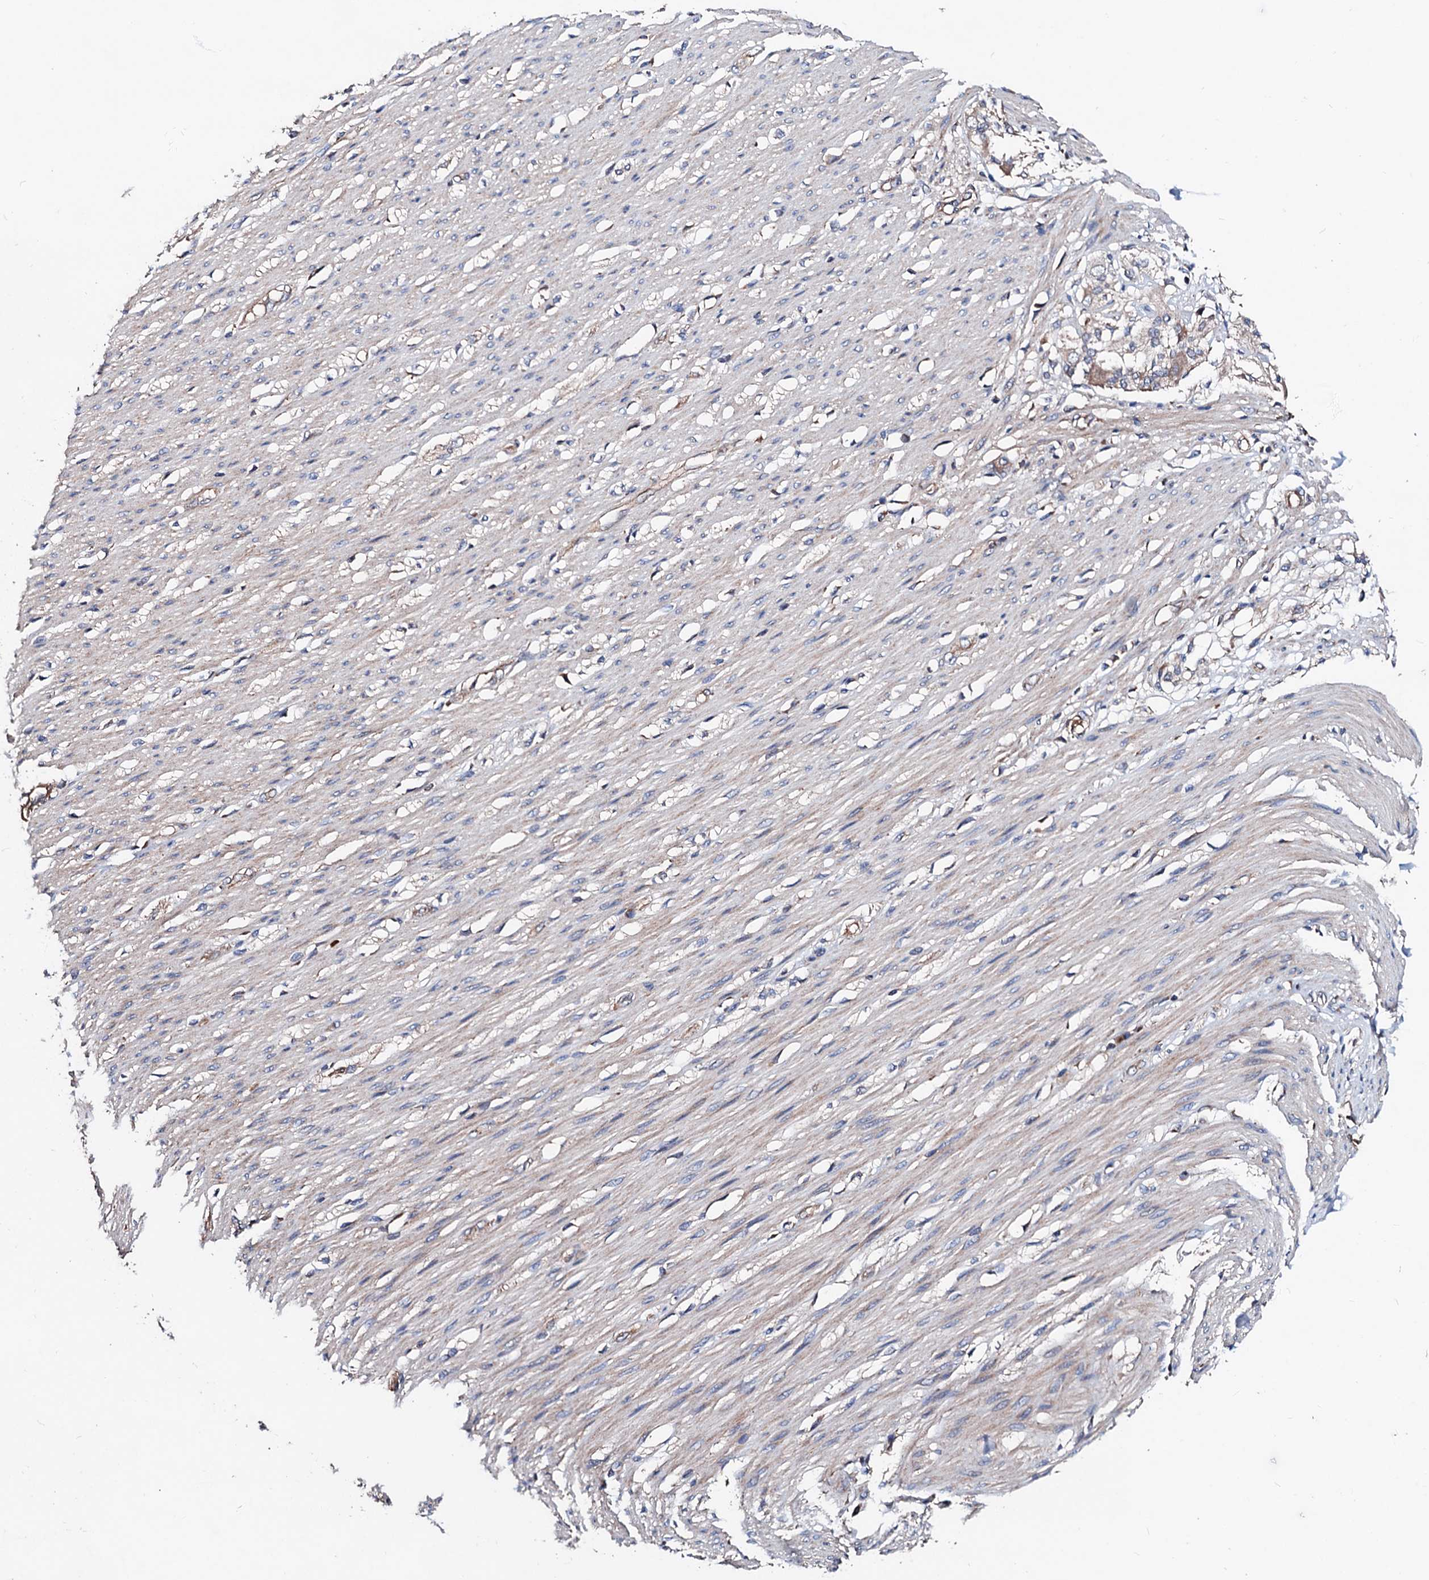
{"staining": {"intensity": "moderate", "quantity": "<25%", "location": "cytoplasmic/membranous"}, "tissue": "smooth muscle", "cell_type": "Smooth muscle cells", "image_type": "normal", "snomed": [{"axis": "morphology", "description": "Normal tissue, NOS"}, {"axis": "morphology", "description": "Adenocarcinoma, NOS"}, {"axis": "topography", "description": "Colon"}, {"axis": "topography", "description": "Peripheral nerve tissue"}], "caption": "Smooth muscle stained for a protein shows moderate cytoplasmic/membranous positivity in smooth muscle cells. Using DAB (3,3'-diaminobenzidine) (brown) and hematoxylin (blue) stains, captured at high magnification using brightfield microscopy.", "gene": "TBCEL", "patient": {"sex": "male", "age": 14}}